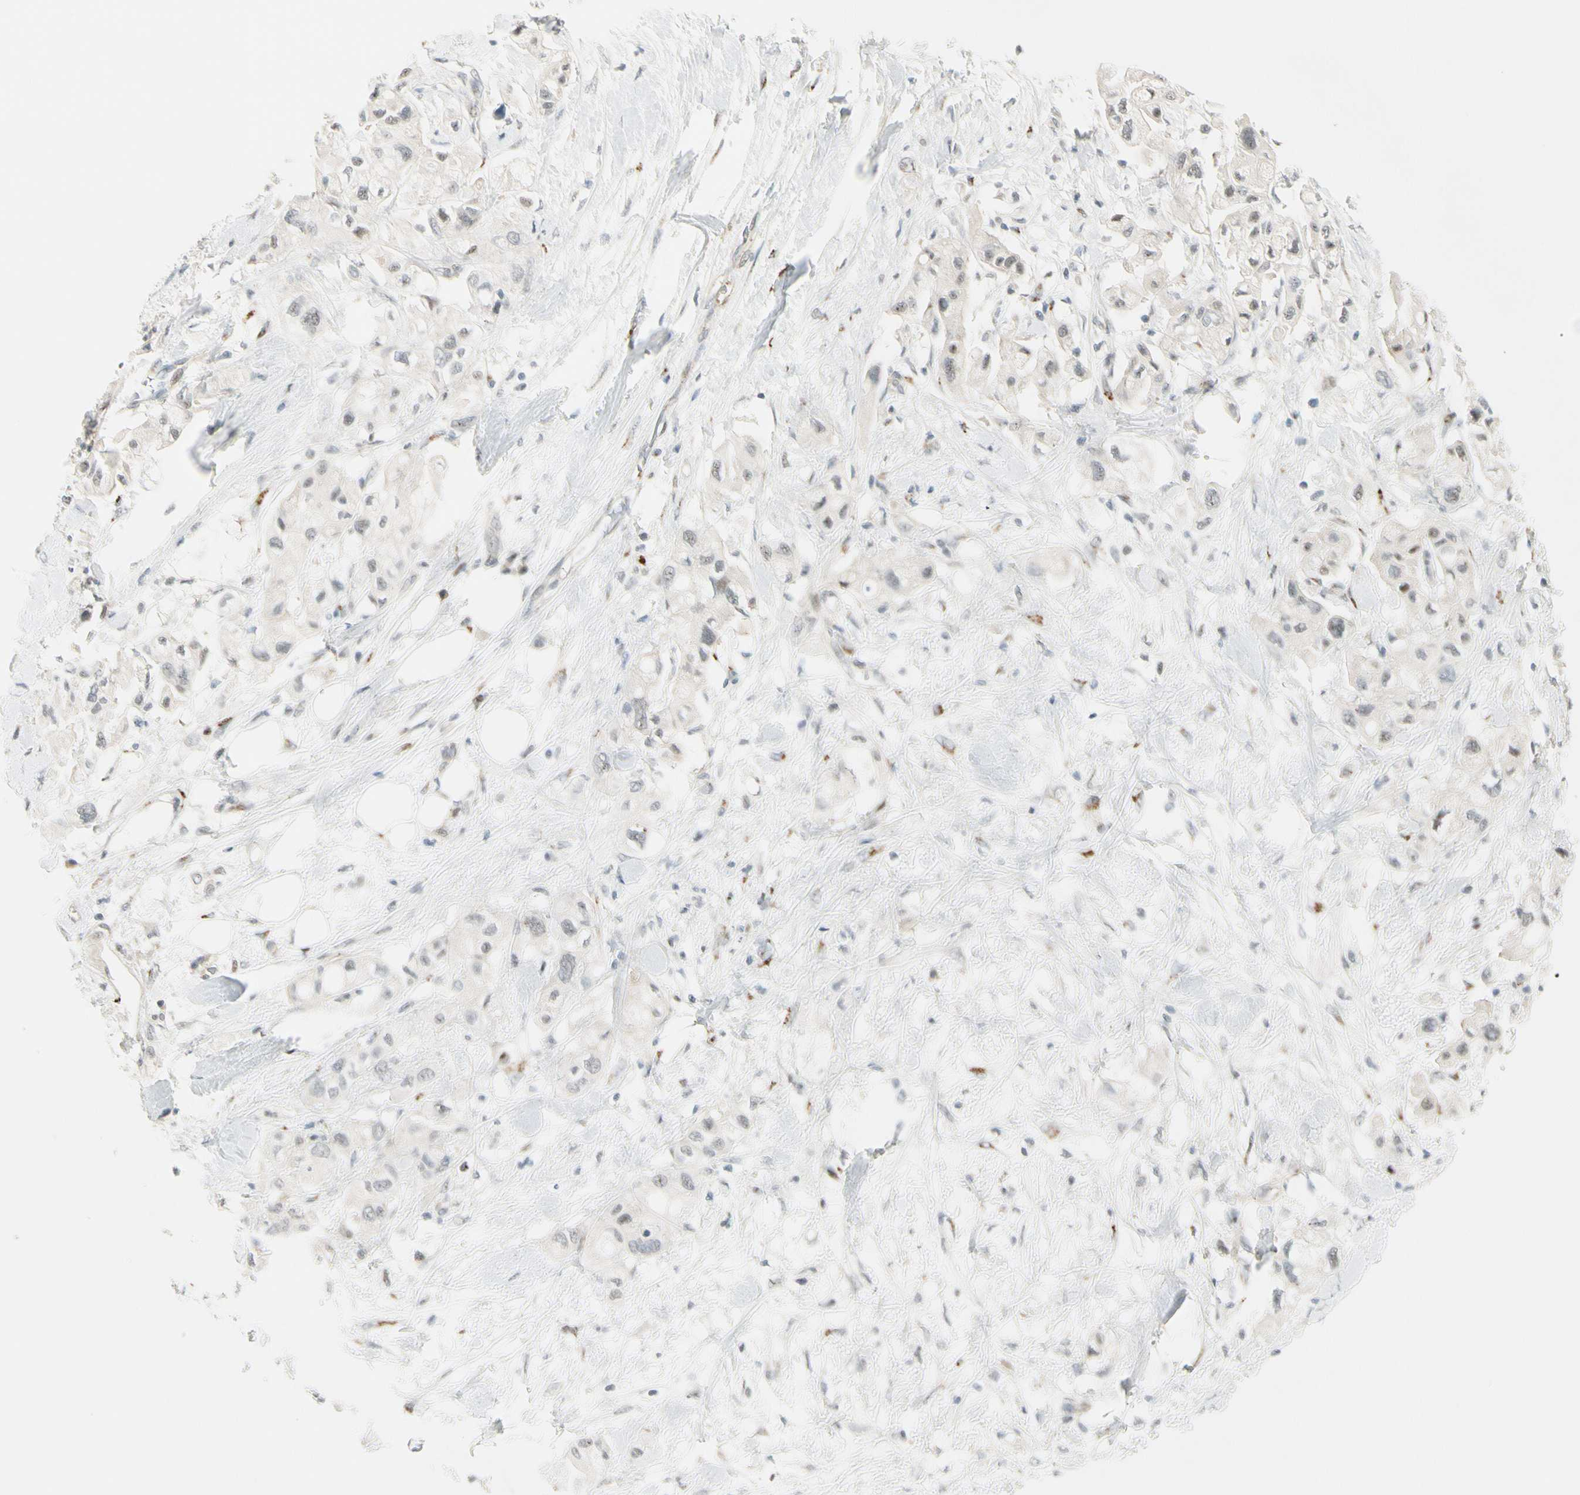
{"staining": {"intensity": "weak", "quantity": "<25%", "location": "nuclear"}, "tissue": "pancreatic cancer", "cell_type": "Tumor cells", "image_type": "cancer", "snomed": [{"axis": "morphology", "description": "Adenocarcinoma, NOS"}, {"axis": "topography", "description": "Pancreas"}], "caption": "Tumor cells show no significant protein expression in pancreatic cancer (adenocarcinoma).", "gene": "B4GALNT1", "patient": {"sex": "female", "age": 56}}